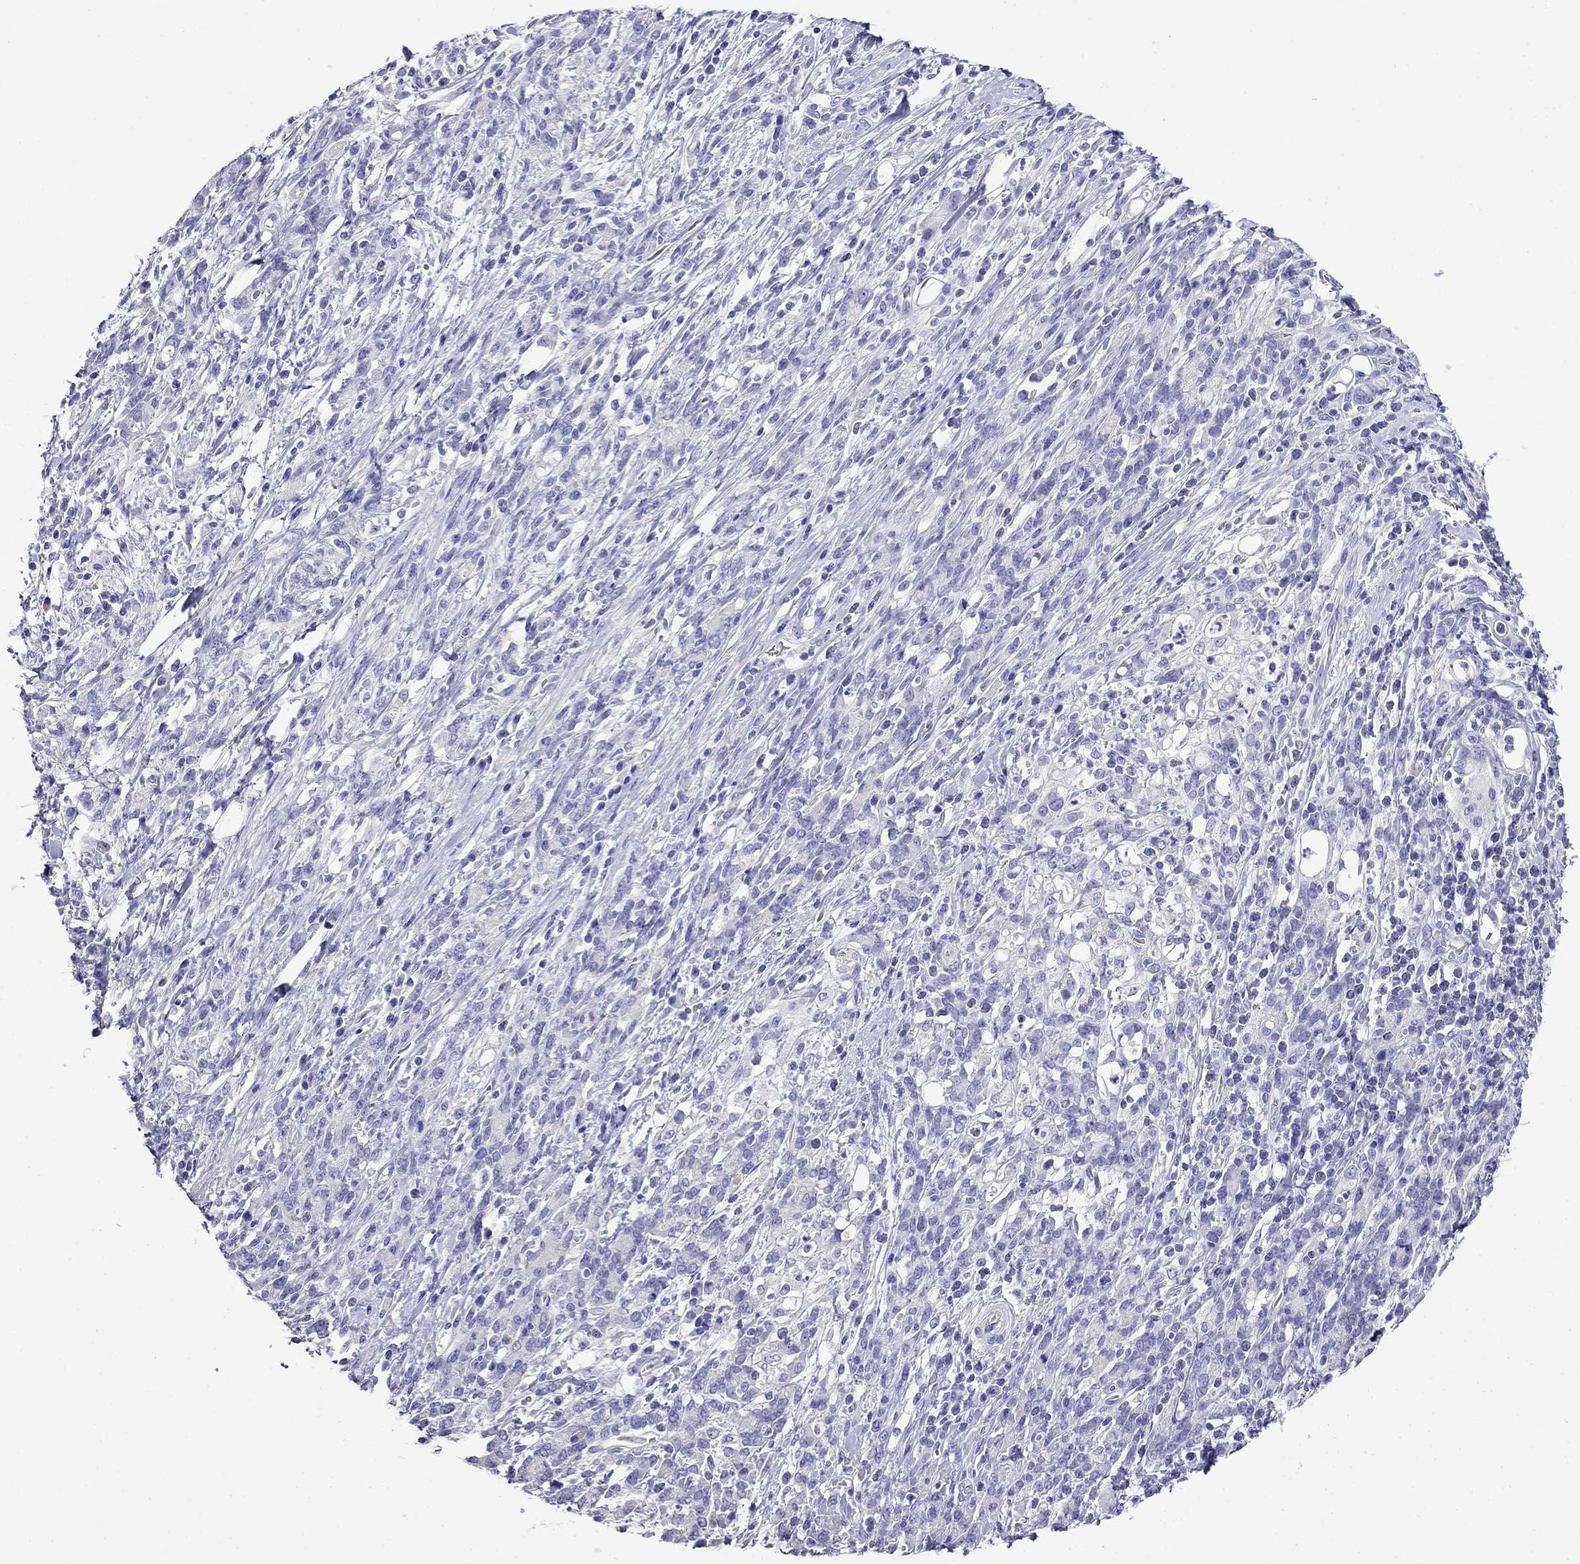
{"staining": {"intensity": "negative", "quantity": "none", "location": "none"}, "tissue": "stomach cancer", "cell_type": "Tumor cells", "image_type": "cancer", "snomed": [{"axis": "morphology", "description": "Adenocarcinoma, NOS"}, {"axis": "topography", "description": "Stomach"}], "caption": "Tumor cells are negative for protein expression in human stomach cancer. (DAB immunohistochemistry (IHC) with hematoxylin counter stain).", "gene": "MYO15A", "patient": {"sex": "female", "age": 57}}